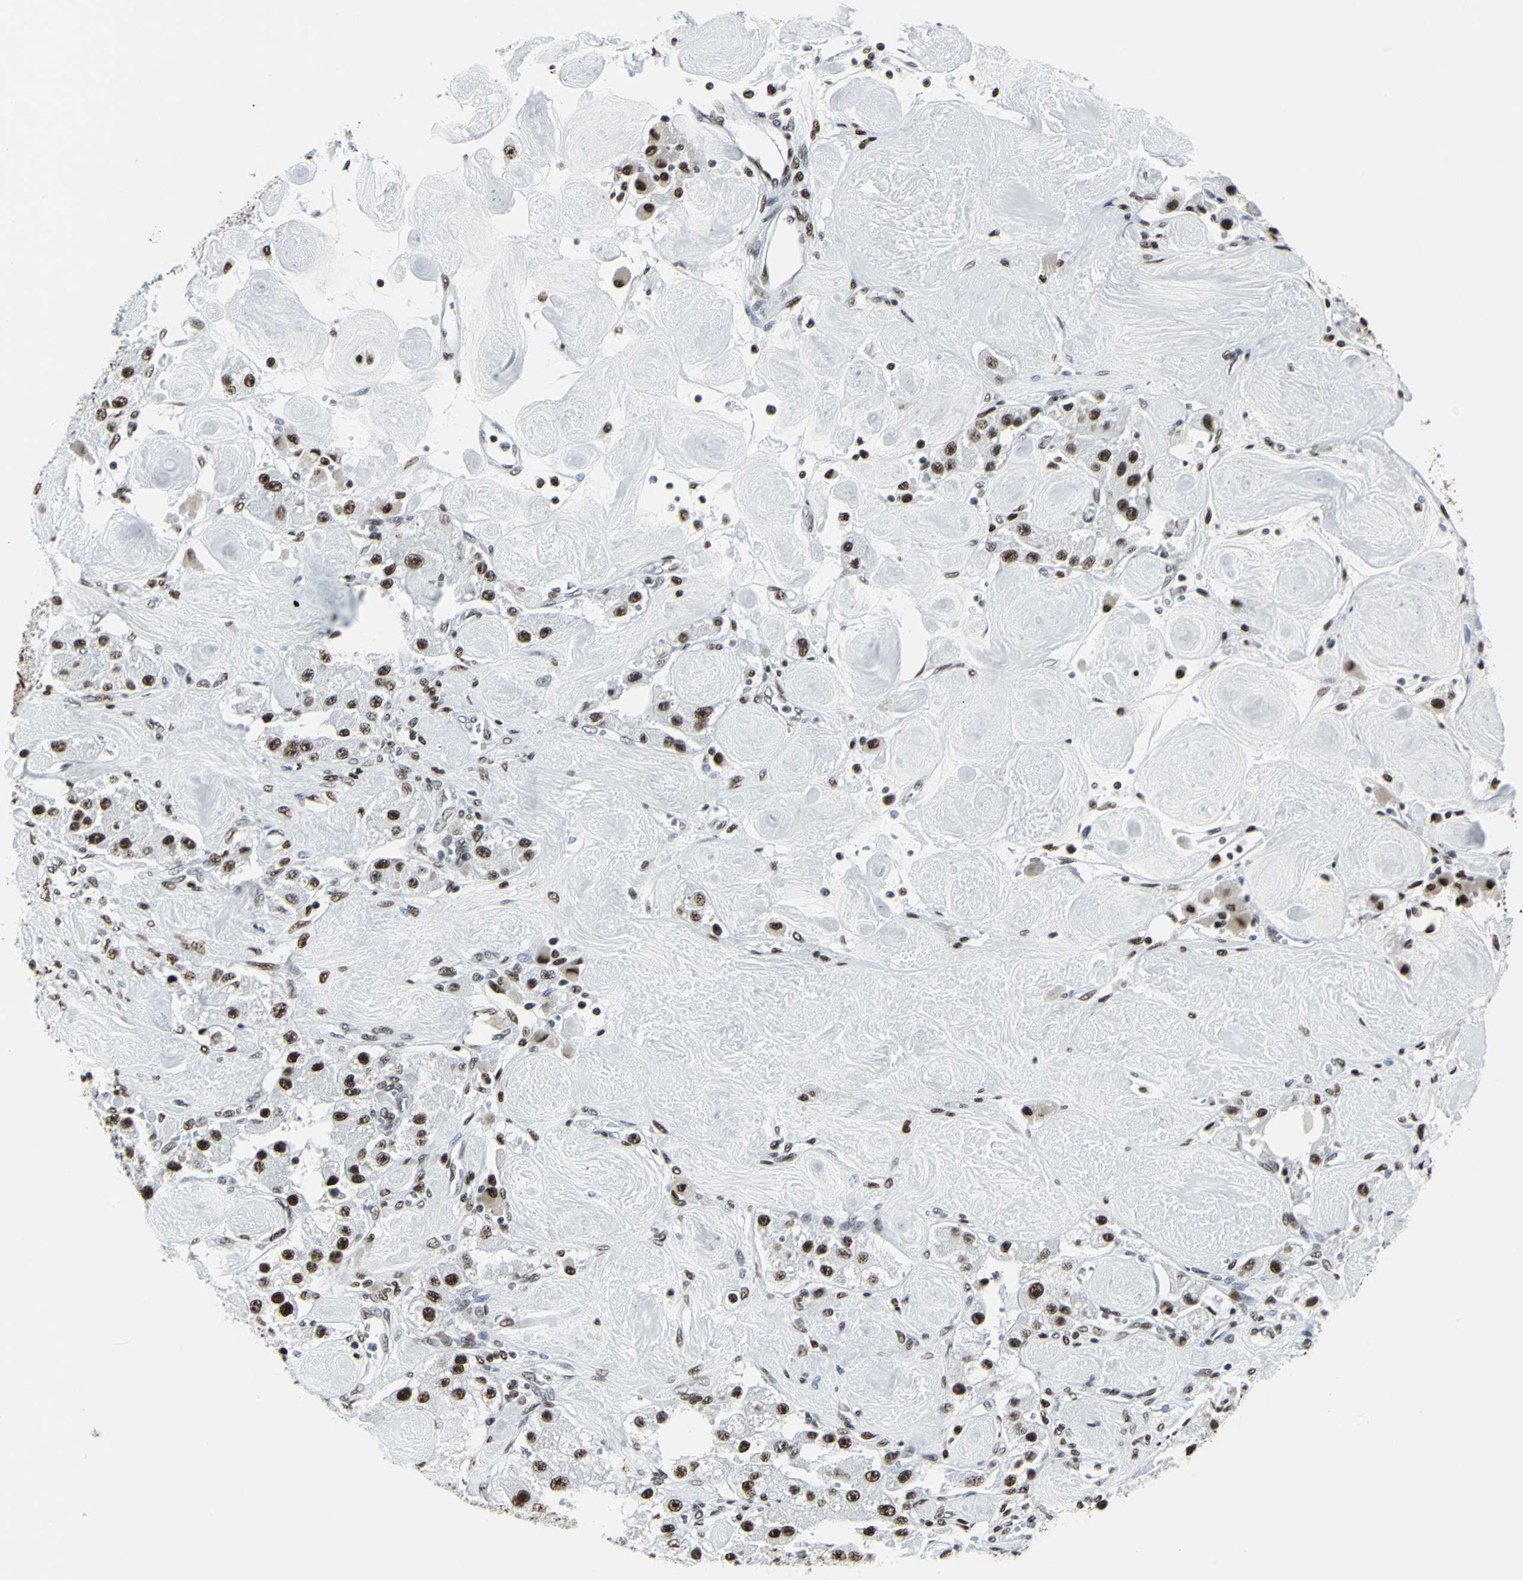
{"staining": {"intensity": "strong", "quantity": ">75%", "location": "nuclear"}, "tissue": "carcinoid", "cell_type": "Tumor cells", "image_type": "cancer", "snomed": [{"axis": "morphology", "description": "Carcinoid, malignant, NOS"}, {"axis": "topography", "description": "Pancreas"}], "caption": "Protein positivity by immunohistochemistry (IHC) demonstrates strong nuclear positivity in about >75% of tumor cells in carcinoid.", "gene": "HDAC2", "patient": {"sex": "male", "age": 41}}